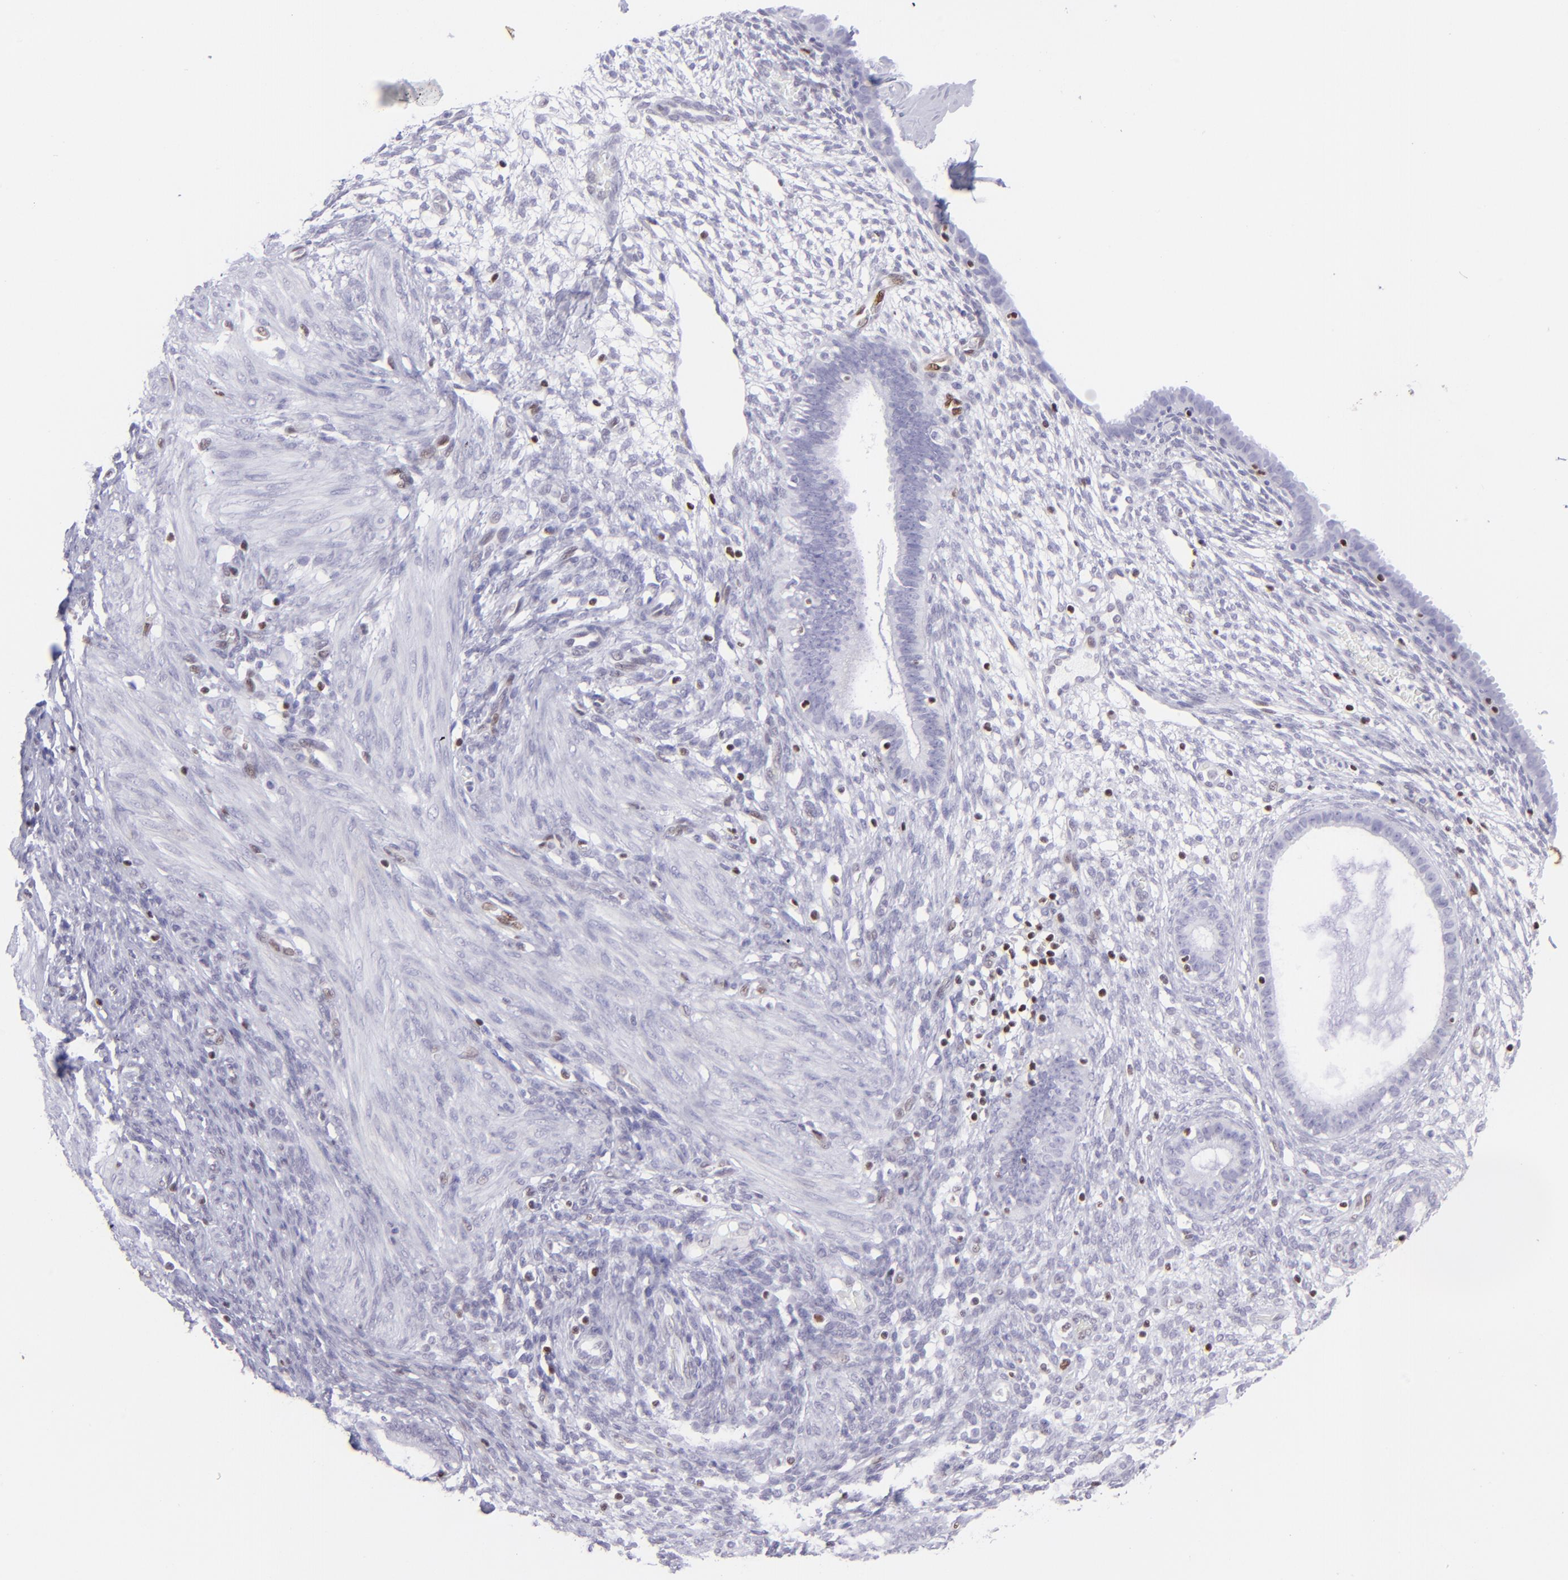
{"staining": {"intensity": "negative", "quantity": "none", "location": "none"}, "tissue": "endometrium", "cell_type": "Cells in endometrial stroma", "image_type": "normal", "snomed": [{"axis": "morphology", "description": "Normal tissue, NOS"}, {"axis": "topography", "description": "Endometrium"}], "caption": "A high-resolution image shows immunohistochemistry staining of benign endometrium, which exhibits no significant staining in cells in endometrial stroma. (DAB IHC visualized using brightfield microscopy, high magnification).", "gene": "ETS1", "patient": {"sex": "female", "age": 72}}